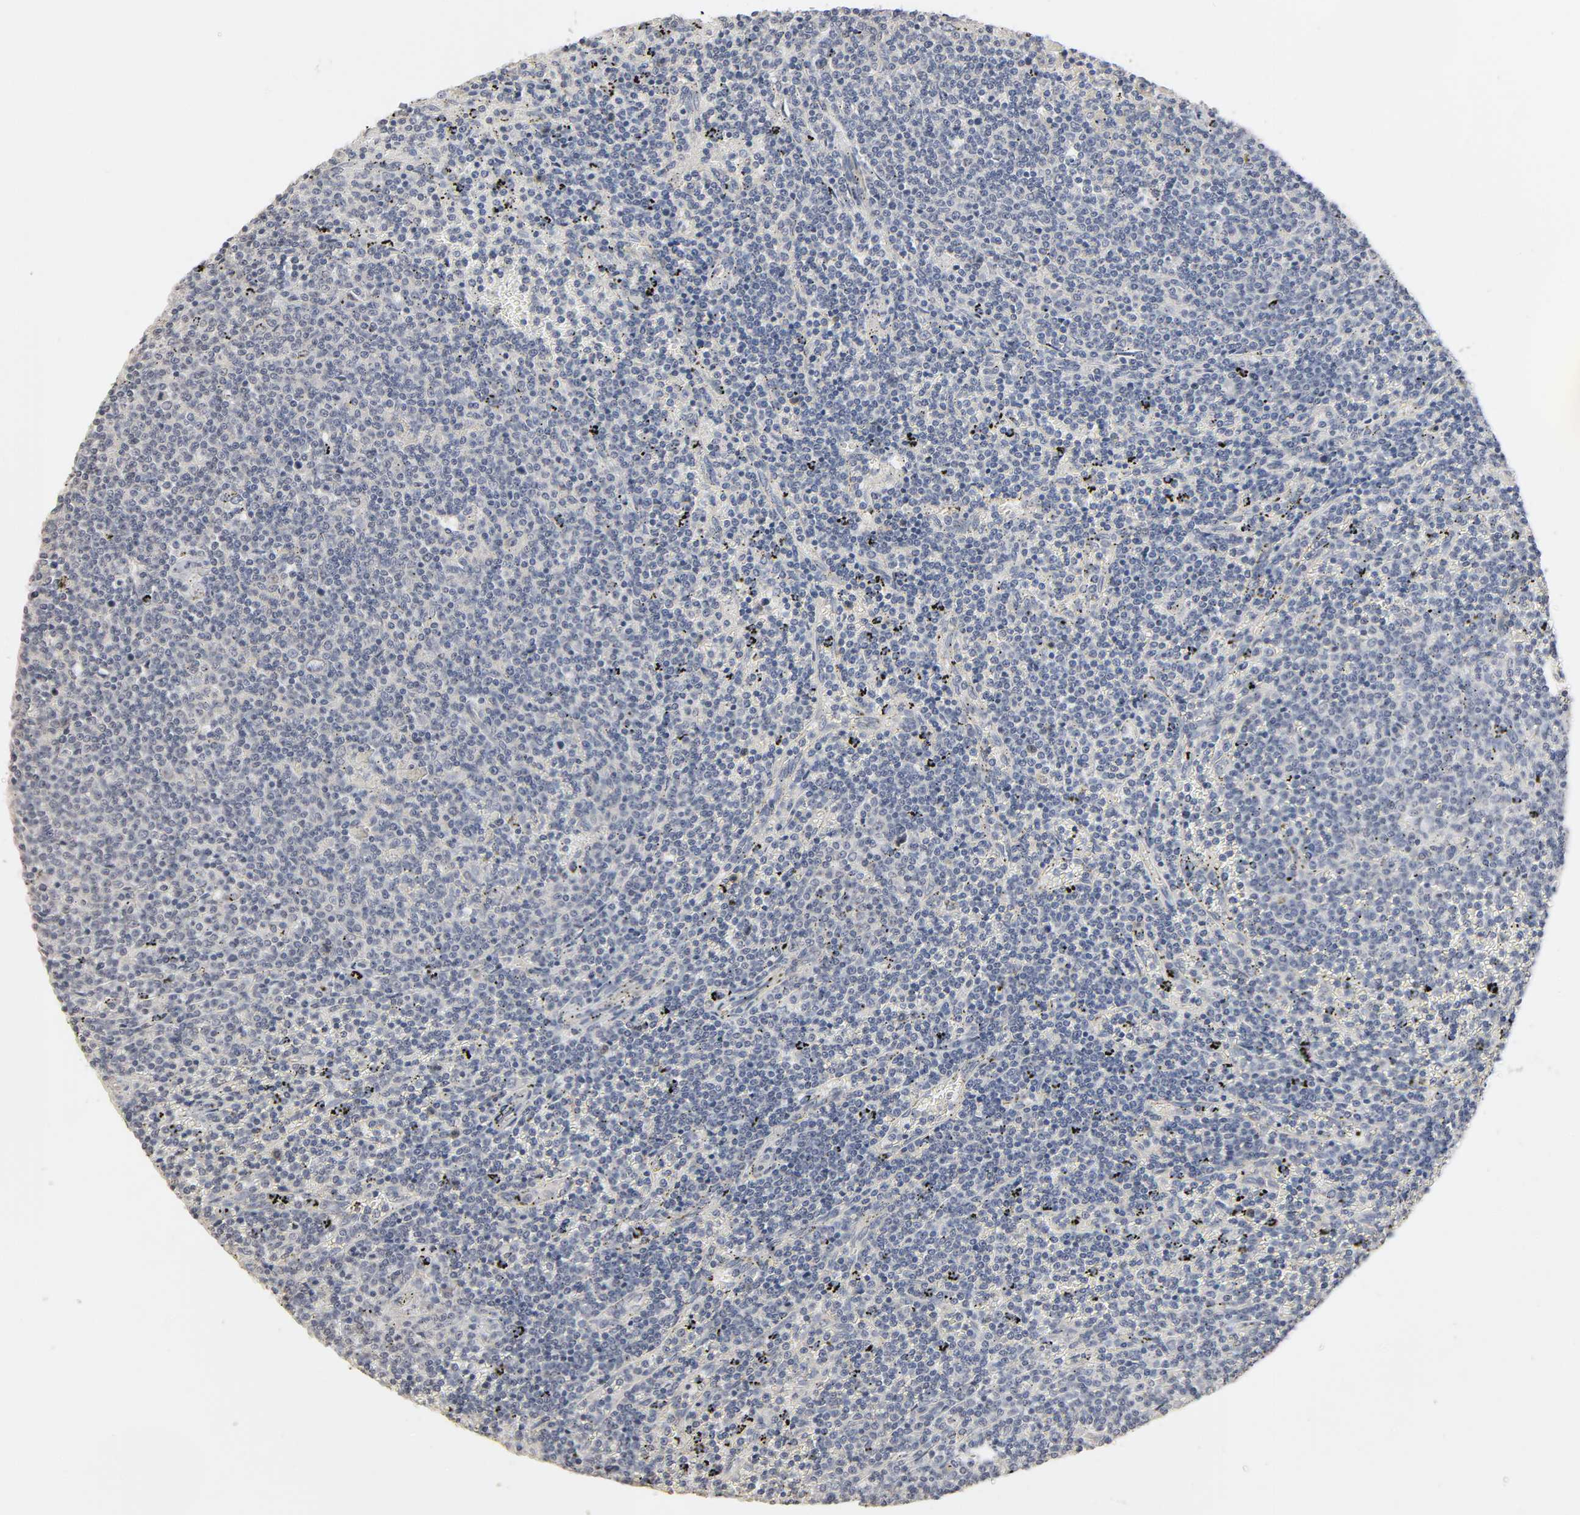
{"staining": {"intensity": "negative", "quantity": "none", "location": "none"}, "tissue": "lymphoma", "cell_type": "Tumor cells", "image_type": "cancer", "snomed": [{"axis": "morphology", "description": "Malignant lymphoma, non-Hodgkin's type, Low grade"}, {"axis": "topography", "description": "Spleen"}], "caption": "The IHC micrograph has no significant expression in tumor cells of malignant lymphoma, non-Hodgkin's type (low-grade) tissue.", "gene": "SLC10A2", "patient": {"sex": "female", "age": 50}}